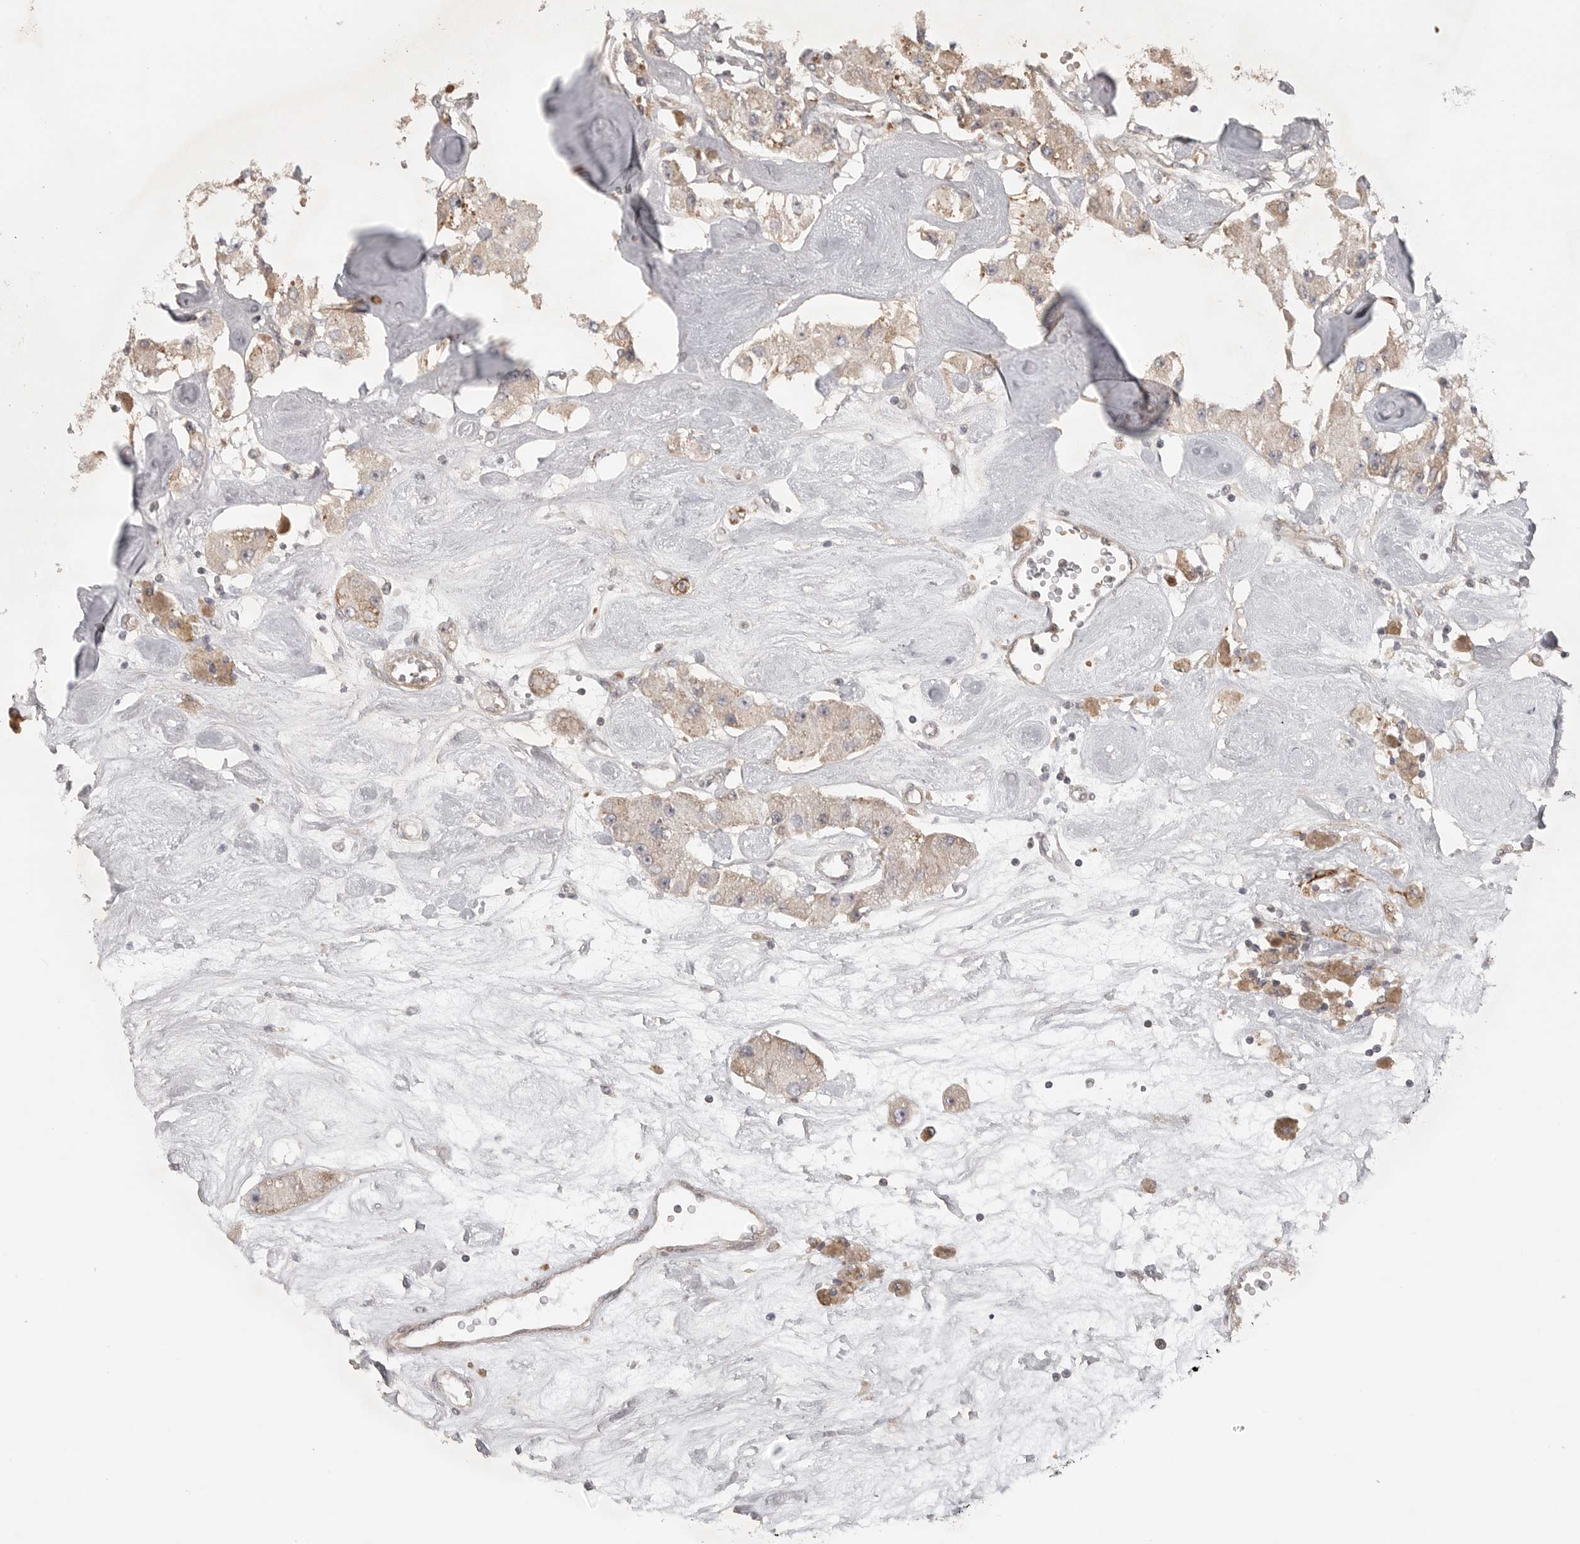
{"staining": {"intensity": "weak", "quantity": "<25%", "location": "cytoplasmic/membranous"}, "tissue": "carcinoid", "cell_type": "Tumor cells", "image_type": "cancer", "snomed": [{"axis": "morphology", "description": "Carcinoid, malignant, NOS"}, {"axis": "topography", "description": "Pancreas"}], "caption": "This is an immunohistochemistry image of carcinoid (malignant). There is no expression in tumor cells.", "gene": "CCPG1", "patient": {"sex": "male", "age": 41}}